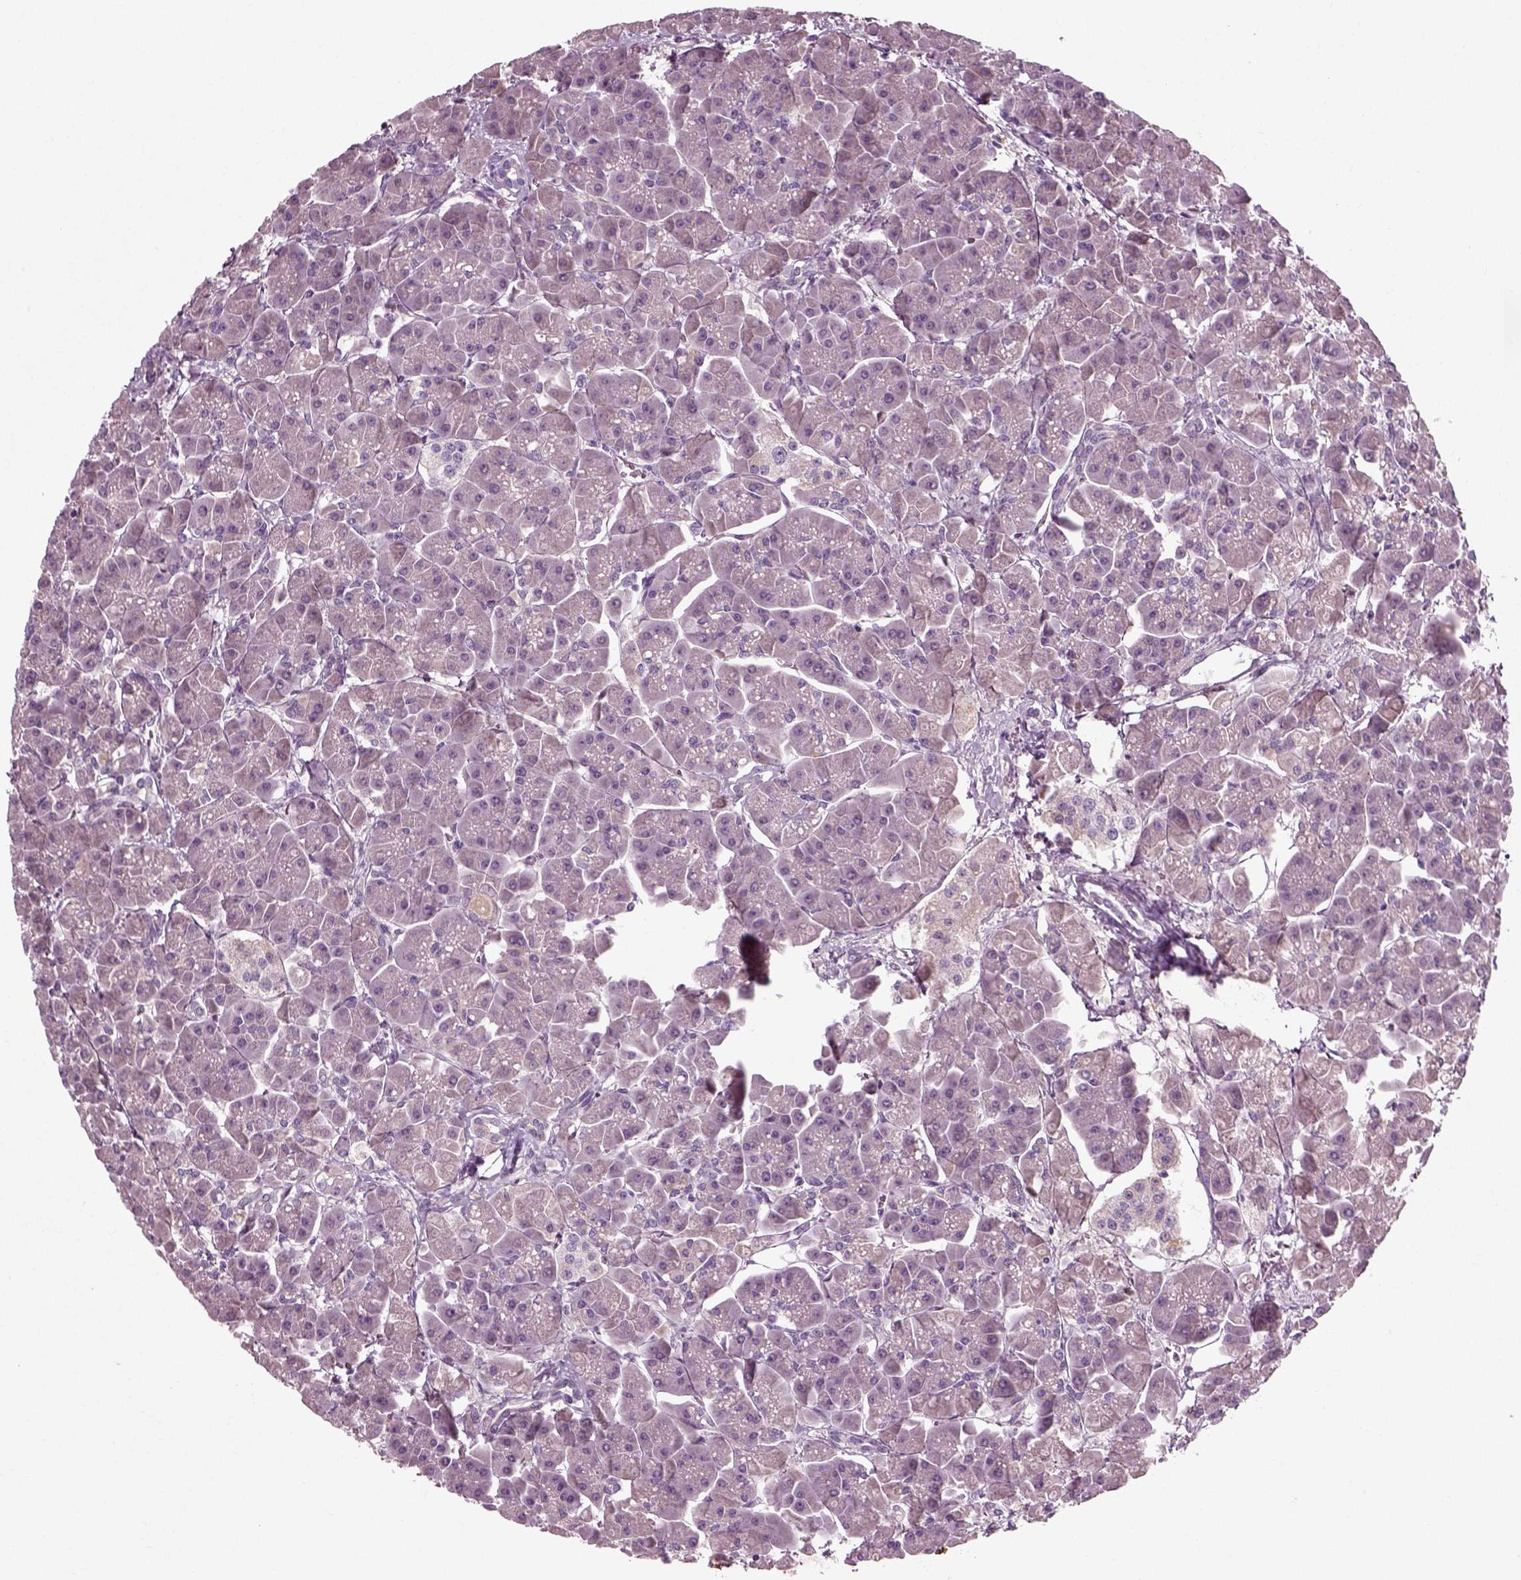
{"staining": {"intensity": "moderate", "quantity": "<25%", "location": "cytoplasmic/membranous"}, "tissue": "pancreas", "cell_type": "Exocrine glandular cells", "image_type": "normal", "snomed": [{"axis": "morphology", "description": "Normal tissue, NOS"}, {"axis": "topography", "description": "Pancreas"}], "caption": "Unremarkable pancreas was stained to show a protein in brown. There is low levels of moderate cytoplasmic/membranous staining in approximately <25% of exocrine glandular cells. (DAB = brown stain, brightfield microscopy at high magnification).", "gene": "RND2", "patient": {"sex": "male", "age": 70}}